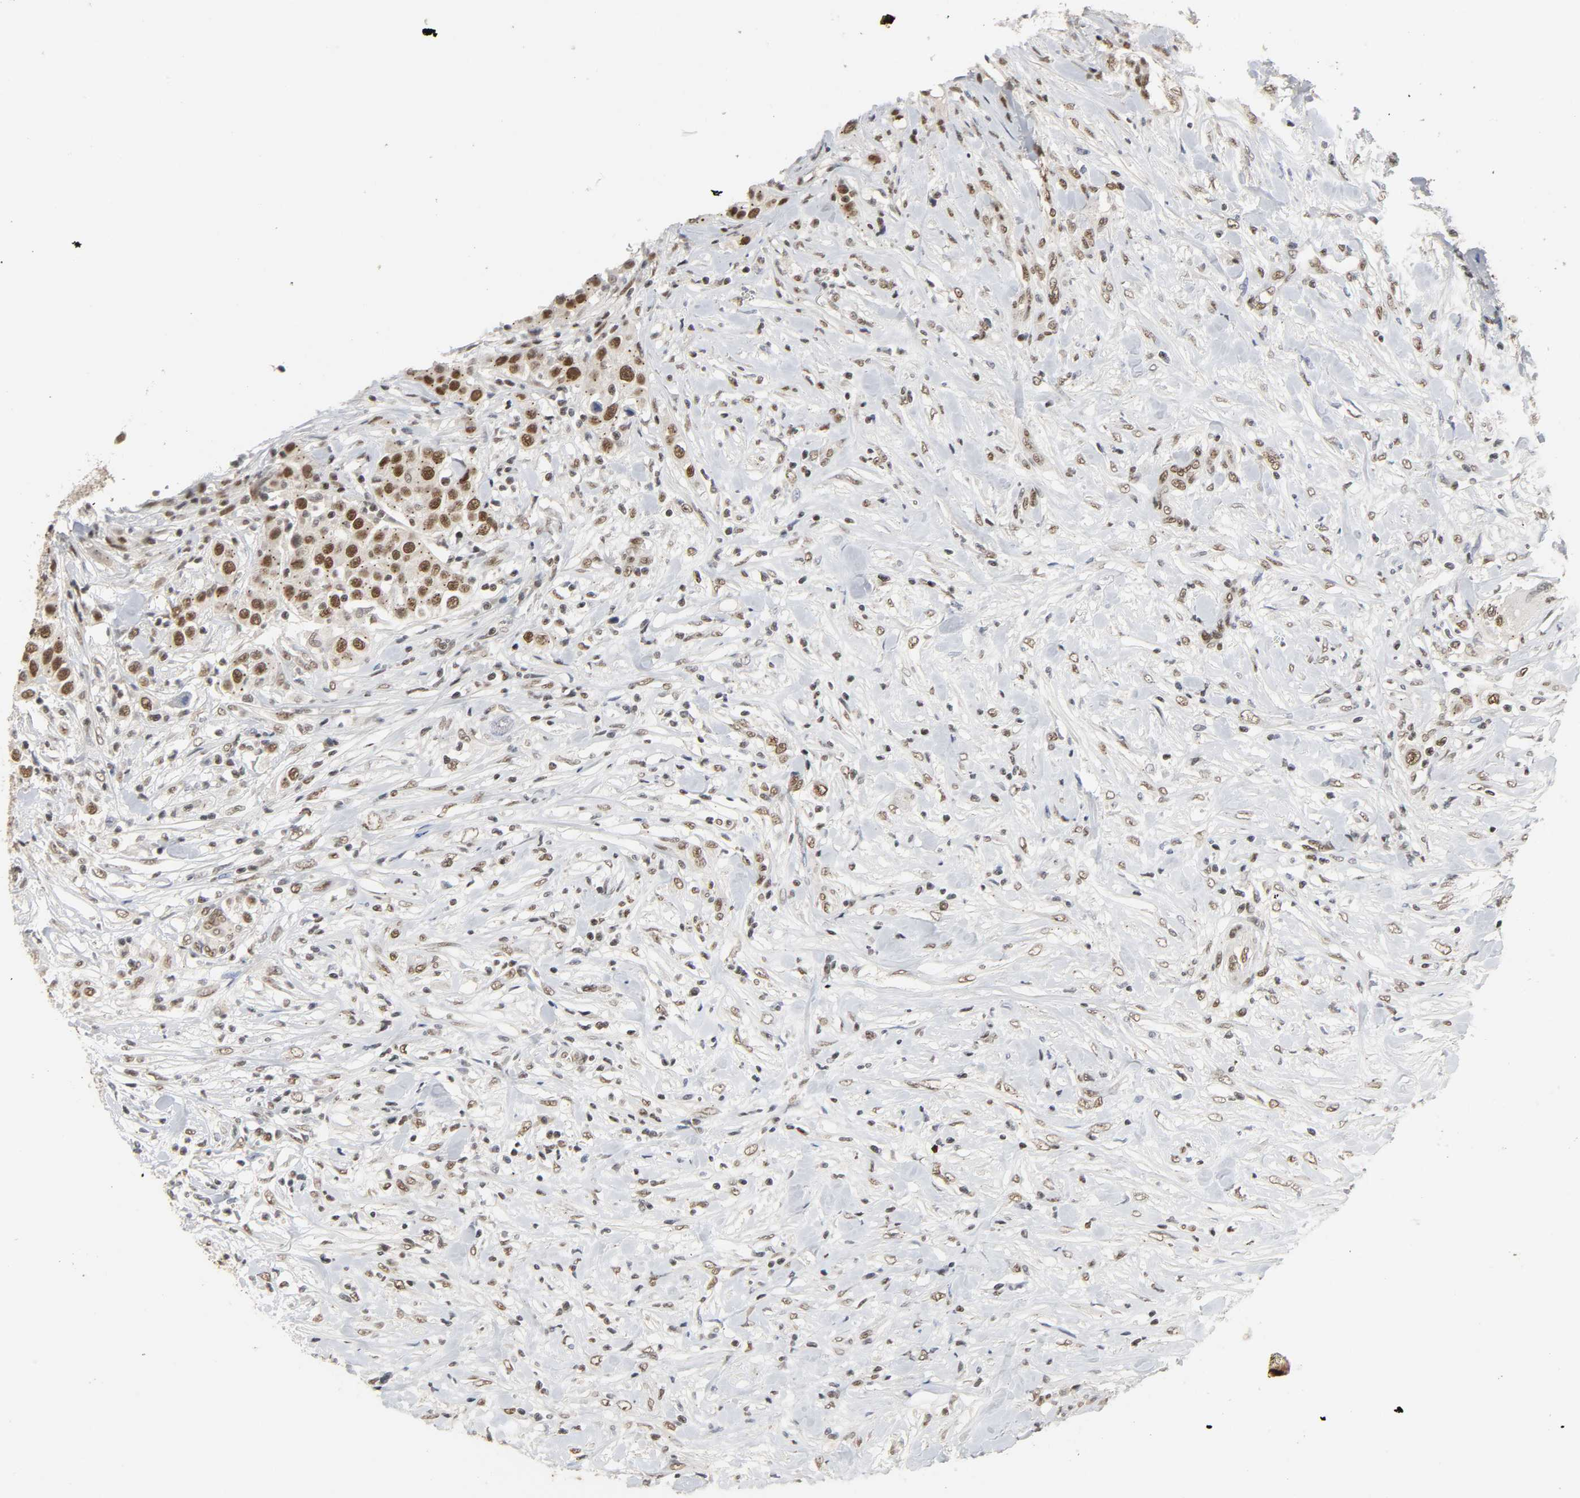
{"staining": {"intensity": "moderate", "quantity": ">75%", "location": "nuclear"}, "tissue": "urothelial cancer", "cell_type": "Tumor cells", "image_type": "cancer", "snomed": [{"axis": "morphology", "description": "Urothelial carcinoma, High grade"}, {"axis": "topography", "description": "Urinary bladder"}], "caption": "IHC of human urothelial cancer demonstrates medium levels of moderate nuclear staining in about >75% of tumor cells.", "gene": "NCOA6", "patient": {"sex": "female", "age": 80}}